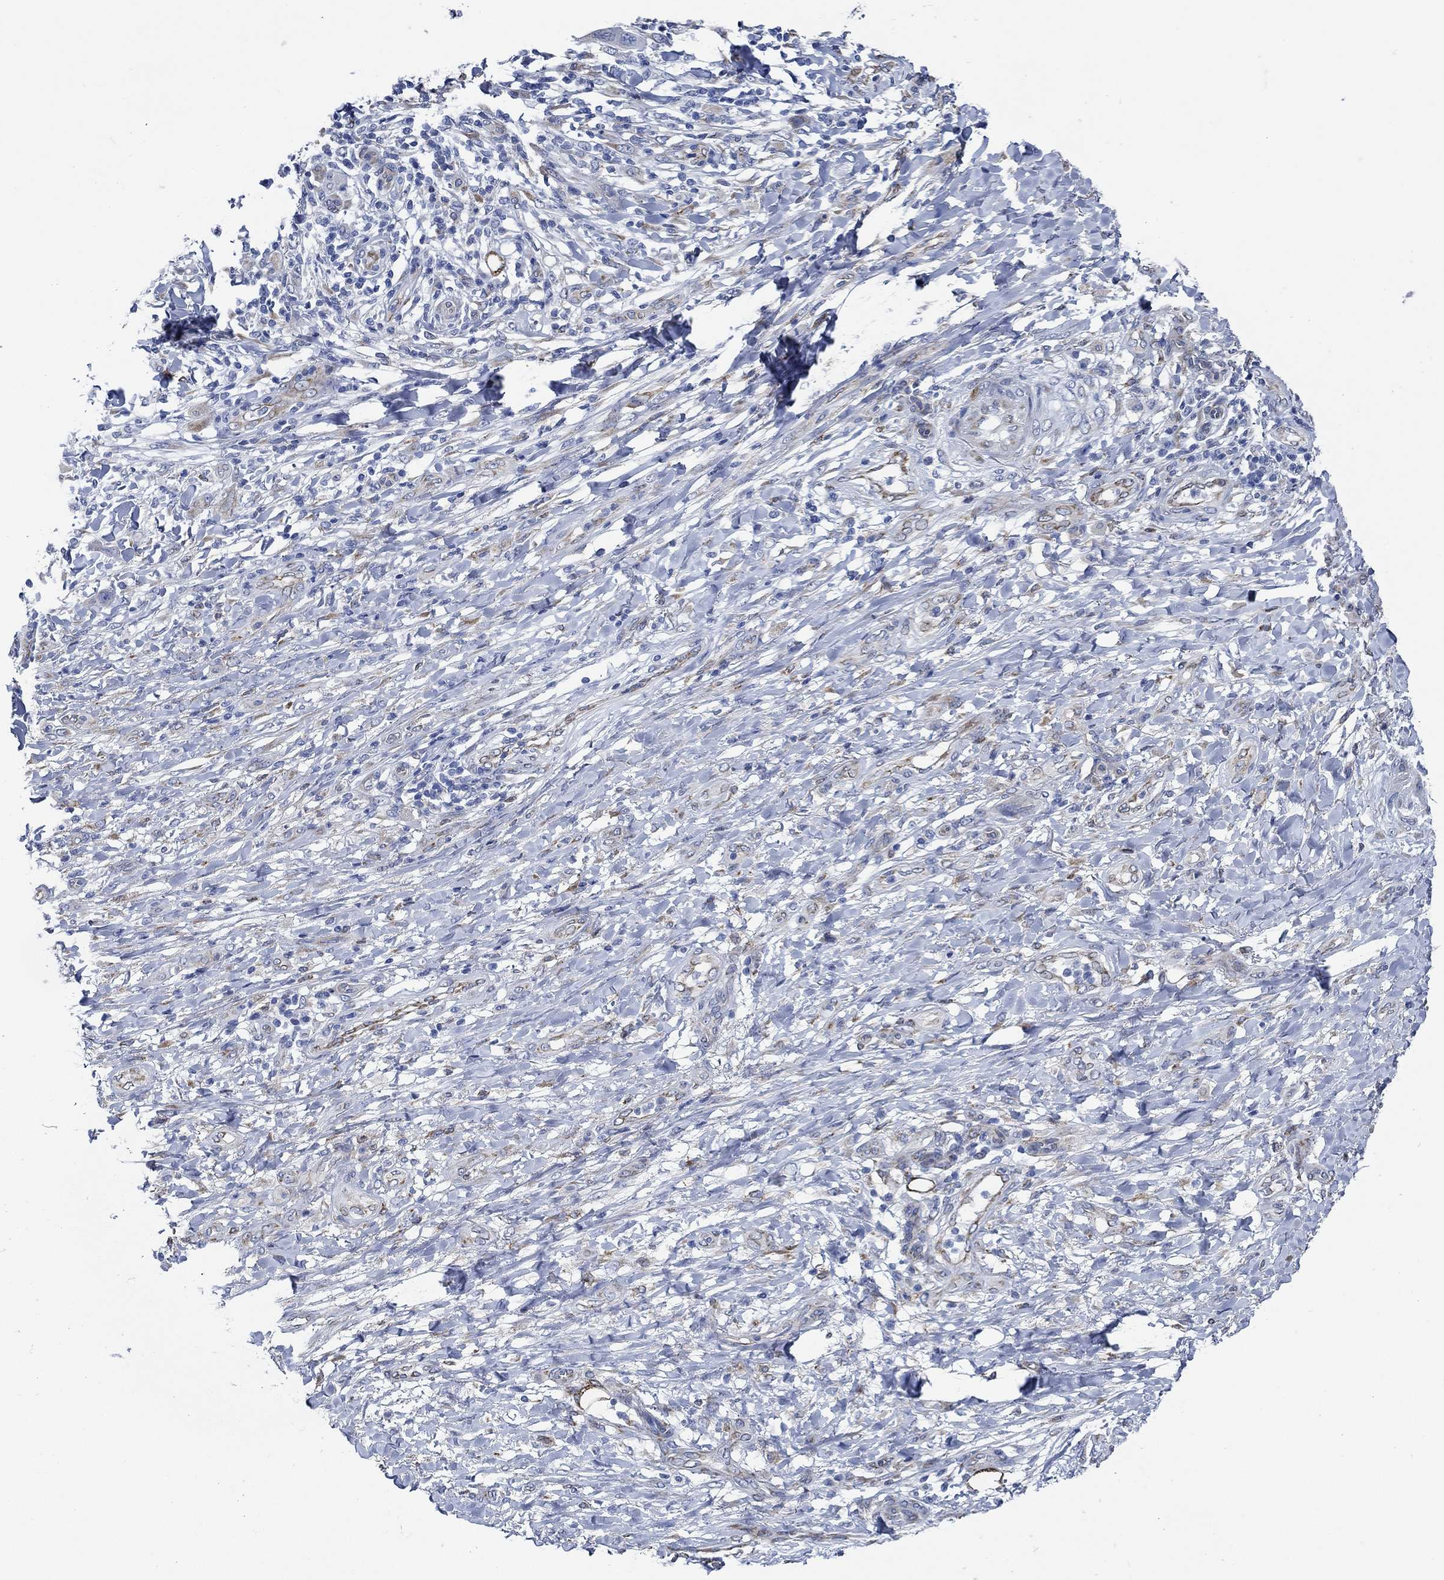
{"staining": {"intensity": "weak", "quantity": "<25%", "location": "cytoplasmic/membranous"}, "tissue": "skin cancer", "cell_type": "Tumor cells", "image_type": "cancer", "snomed": [{"axis": "morphology", "description": "Squamous cell carcinoma, NOS"}, {"axis": "topography", "description": "Skin"}], "caption": "A micrograph of human squamous cell carcinoma (skin) is negative for staining in tumor cells. (DAB immunohistochemistry with hematoxylin counter stain).", "gene": "HECW2", "patient": {"sex": "male", "age": 62}}